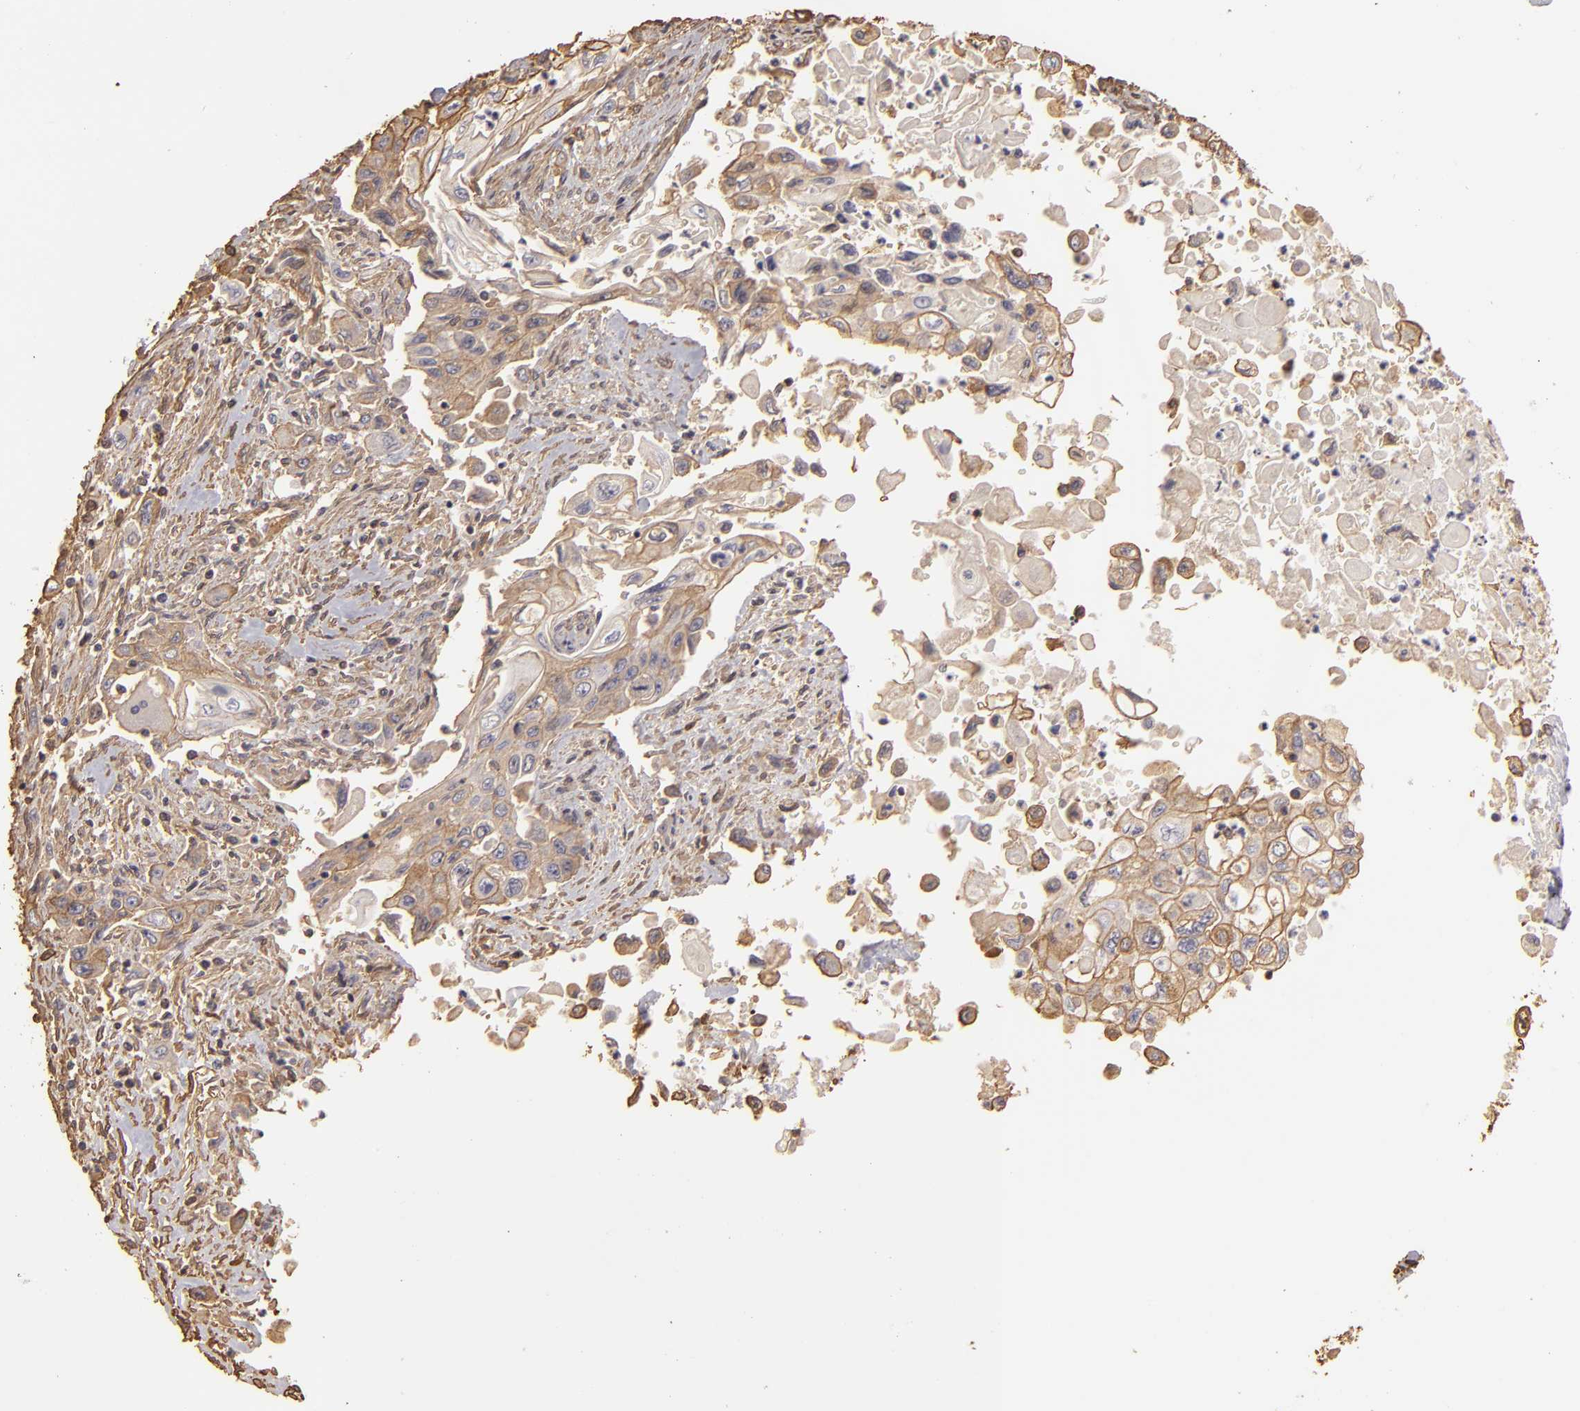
{"staining": {"intensity": "weak", "quantity": ">75%", "location": "cytoplasmic/membranous"}, "tissue": "pancreatic cancer", "cell_type": "Tumor cells", "image_type": "cancer", "snomed": [{"axis": "morphology", "description": "Adenocarcinoma, NOS"}, {"axis": "topography", "description": "Pancreas"}], "caption": "Immunohistochemical staining of pancreatic cancer (adenocarcinoma) shows low levels of weak cytoplasmic/membranous protein positivity in about >75% of tumor cells. The staining was performed using DAB (3,3'-diaminobenzidine) to visualize the protein expression in brown, while the nuclei were stained in blue with hematoxylin (Magnification: 20x).", "gene": "HSPB6", "patient": {"sex": "male", "age": 70}}